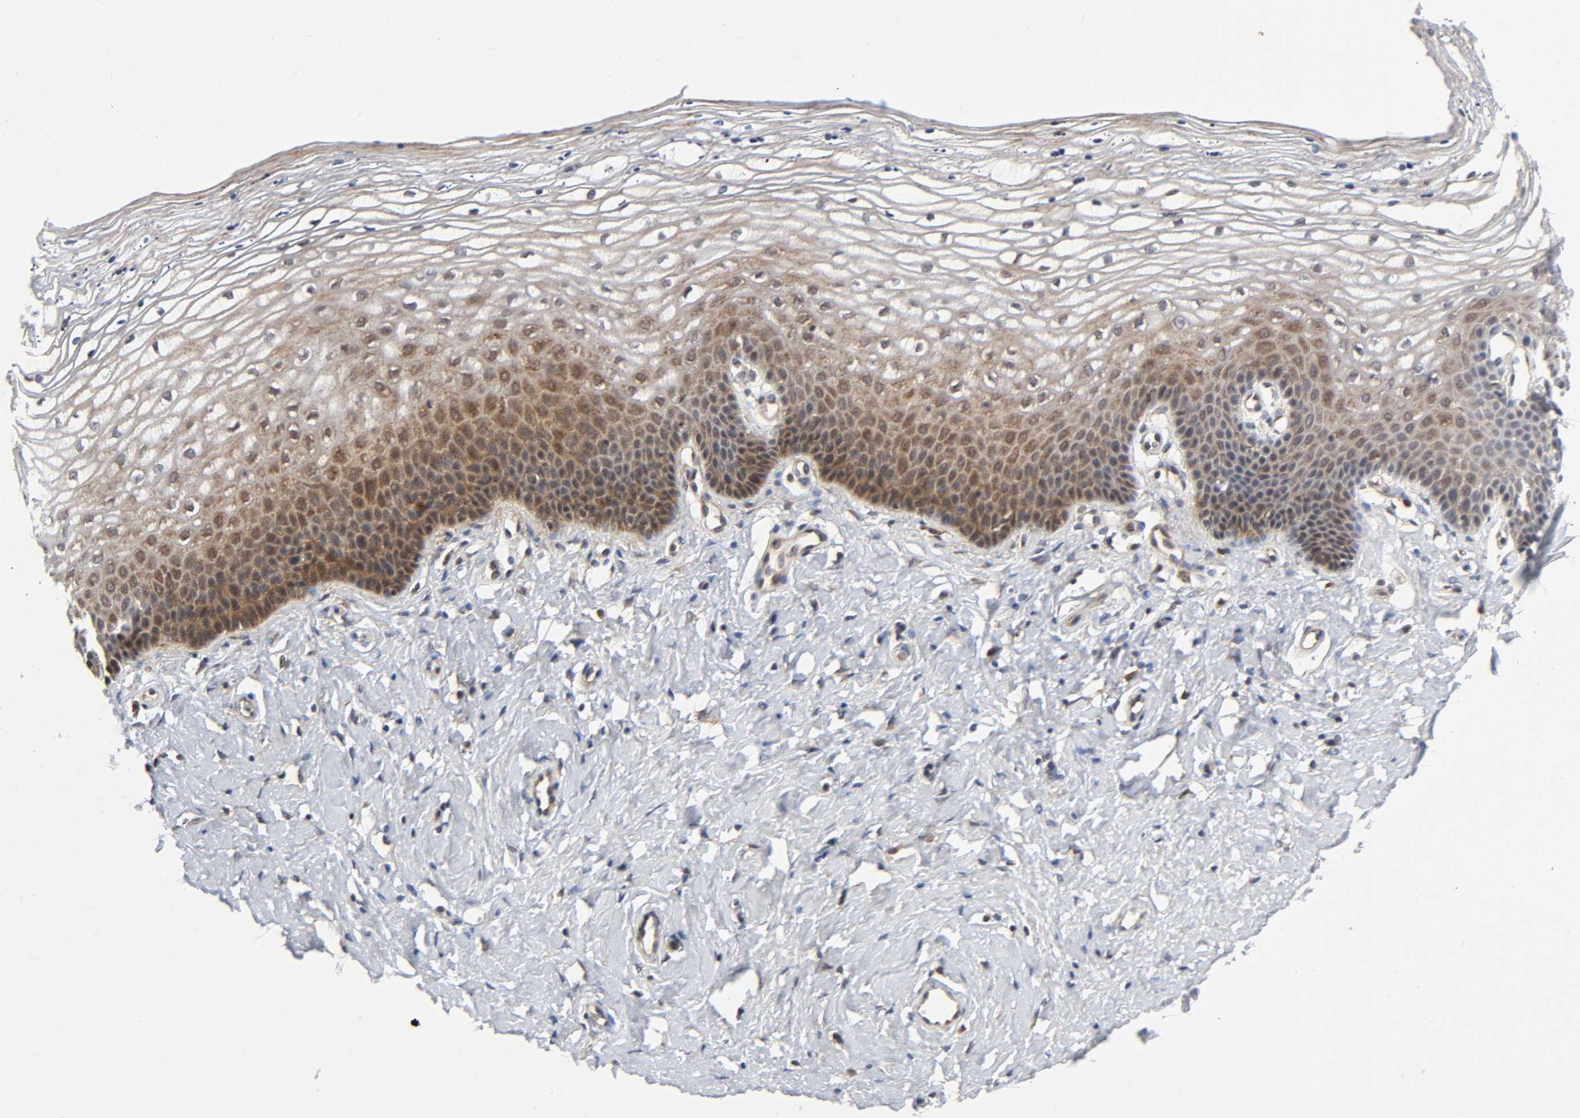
{"staining": {"intensity": "weak", "quantity": "25%-75%", "location": "cytoplasmic/membranous"}, "tissue": "vagina", "cell_type": "Squamous epithelial cells", "image_type": "normal", "snomed": [{"axis": "morphology", "description": "Normal tissue, NOS"}, {"axis": "topography", "description": "Vagina"}], "caption": "Squamous epithelial cells exhibit low levels of weak cytoplasmic/membranous expression in approximately 25%-75% of cells in benign vagina. The staining was performed using DAB (3,3'-diaminobenzidine), with brown indicating positive protein expression. Nuclei are stained blue with hematoxylin.", "gene": "CASP9", "patient": {"sex": "female", "age": 68}}